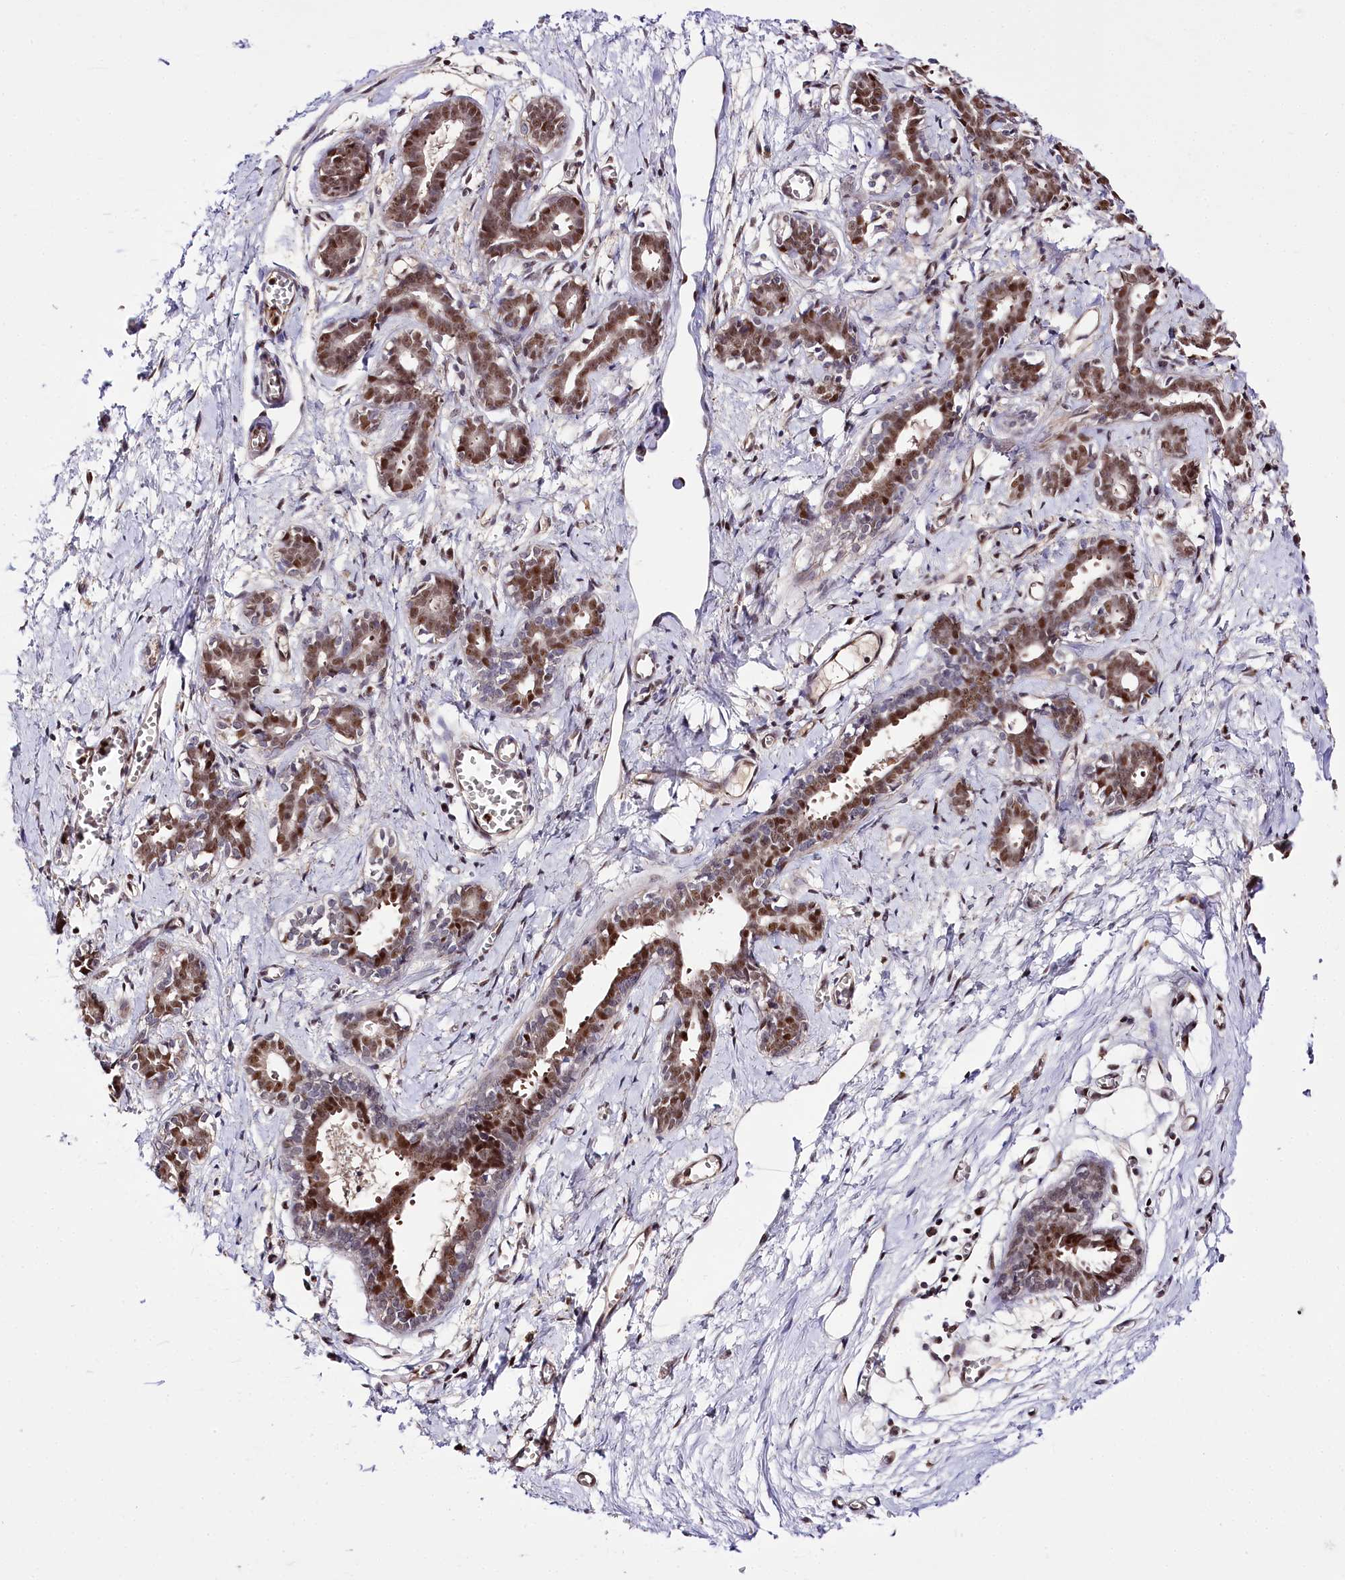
{"staining": {"intensity": "moderate", "quantity": ">75%", "location": "nuclear"}, "tissue": "breast", "cell_type": "Adipocytes", "image_type": "normal", "snomed": [{"axis": "morphology", "description": "Normal tissue, NOS"}, {"axis": "topography", "description": "Breast"}], "caption": "Immunohistochemical staining of benign human breast displays medium levels of moderate nuclear positivity in about >75% of adipocytes.", "gene": "GNL3L", "patient": {"sex": "female", "age": 27}}